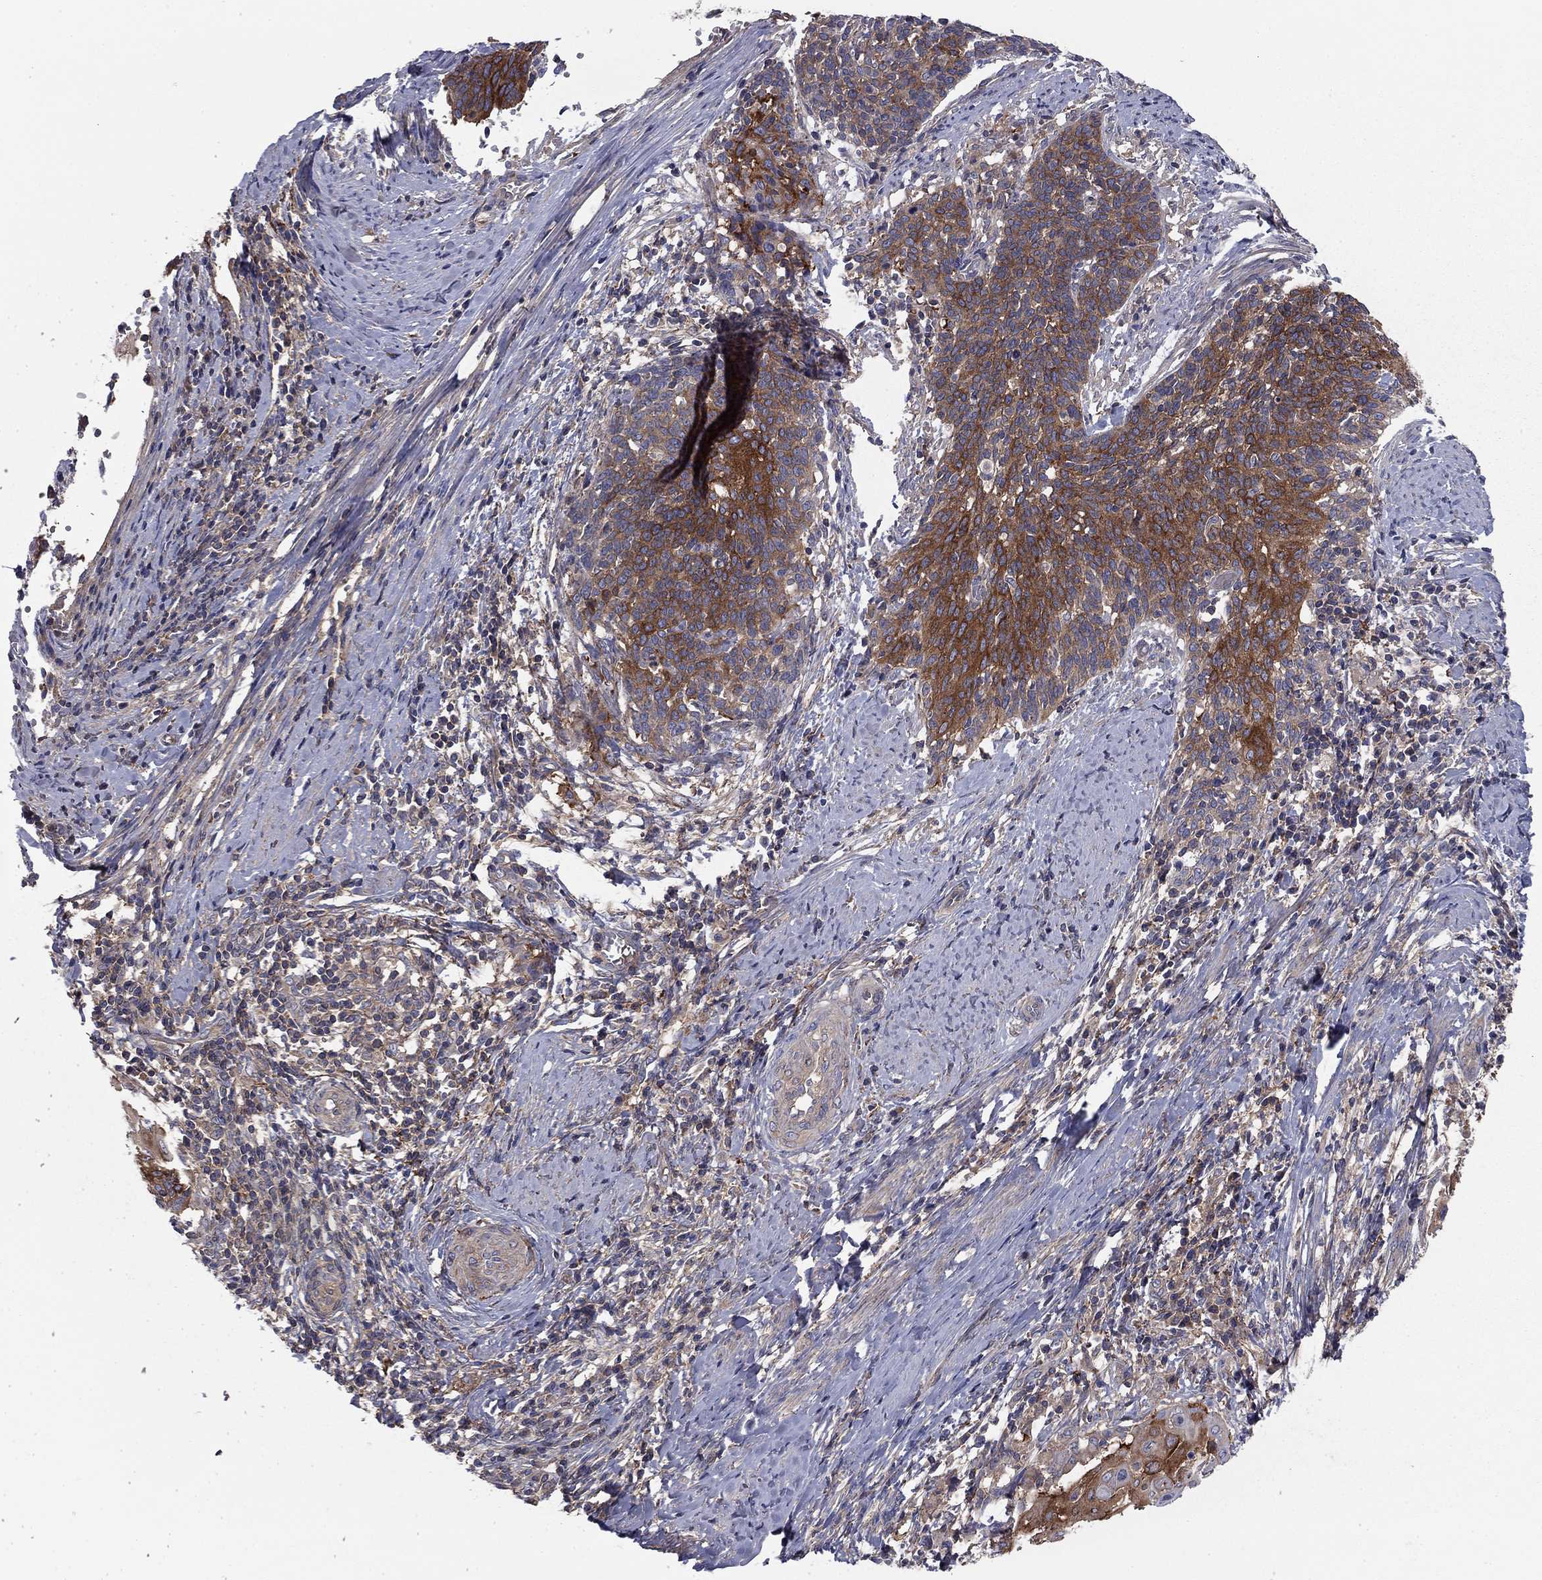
{"staining": {"intensity": "strong", "quantity": "25%-75%", "location": "cytoplasmic/membranous"}, "tissue": "cervical cancer", "cell_type": "Tumor cells", "image_type": "cancer", "snomed": [{"axis": "morphology", "description": "Squamous cell carcinoma, NOS"}, {"axis": "topography", "description": "Cervix"}], "caption": "A high amount of strong cytoplasmic/membranous positivity is present in approximately 25%-75% of tumor cells in squamous cell carcinoma (cervical) tissue. (brown staining indicates protein expression, while blue staining denotes nuclei).", "gene": "RNF123", "patient": {"sex": "female", "age": 39}}